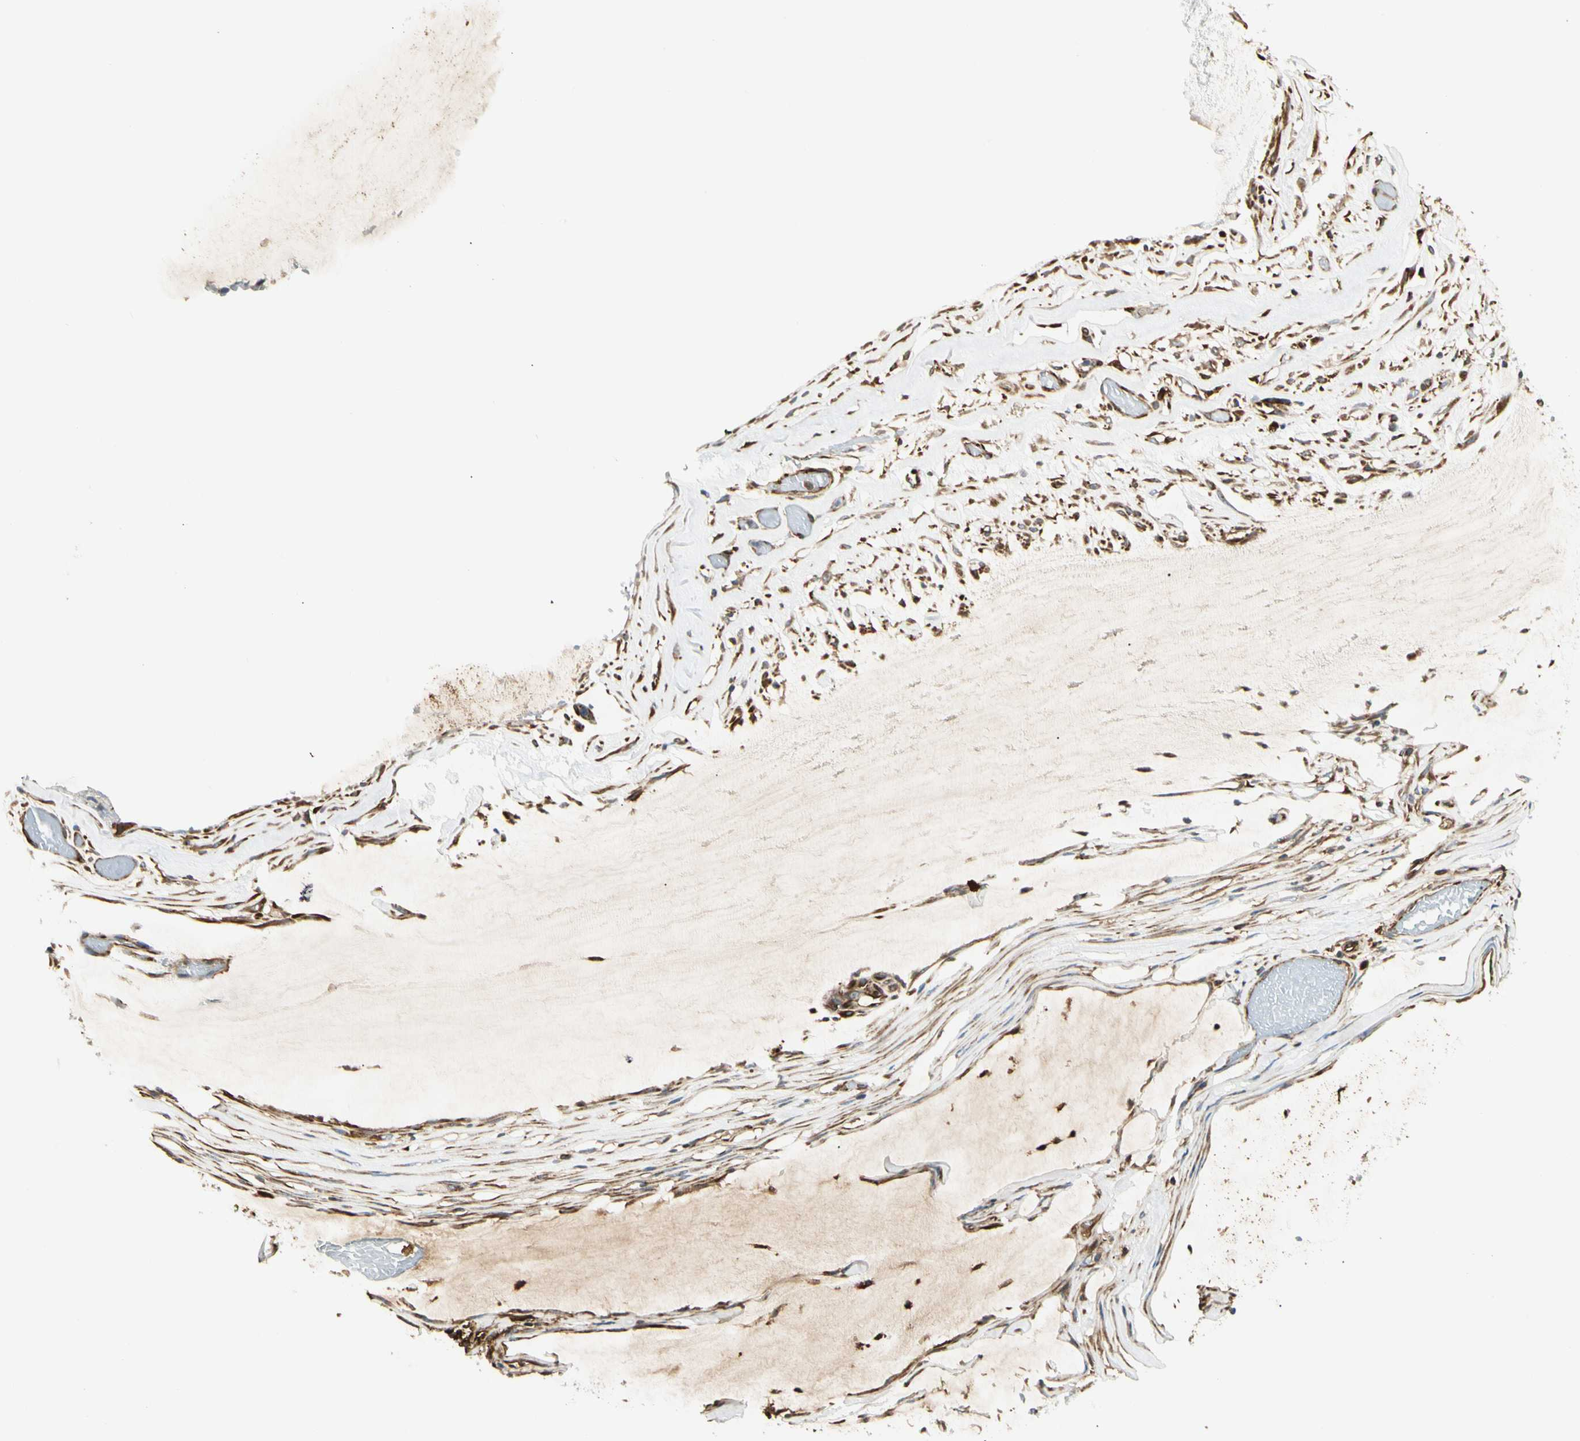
{"staining": {"intensity": "moderate", "quantity": ">75%", "location": "cytoplasmic/membranous"}, "tissue": "ovarian cancer", "cell_type": "Tumor cells", "image_type": "cancer", "snomed": [{"axis": "morphology", "description": "Cystadenocarcinoma, mucinous, NOS"}, {"axis": "topography", "description": "Ovary"}], "caption": "Tumor cells reveal medium levels of moderate cytoplasmic/membranous staining in approximately >75% of cells in human ovarian cancer.", "gene": "FTH1", "patient": {"sex": "female", "age": 39}}